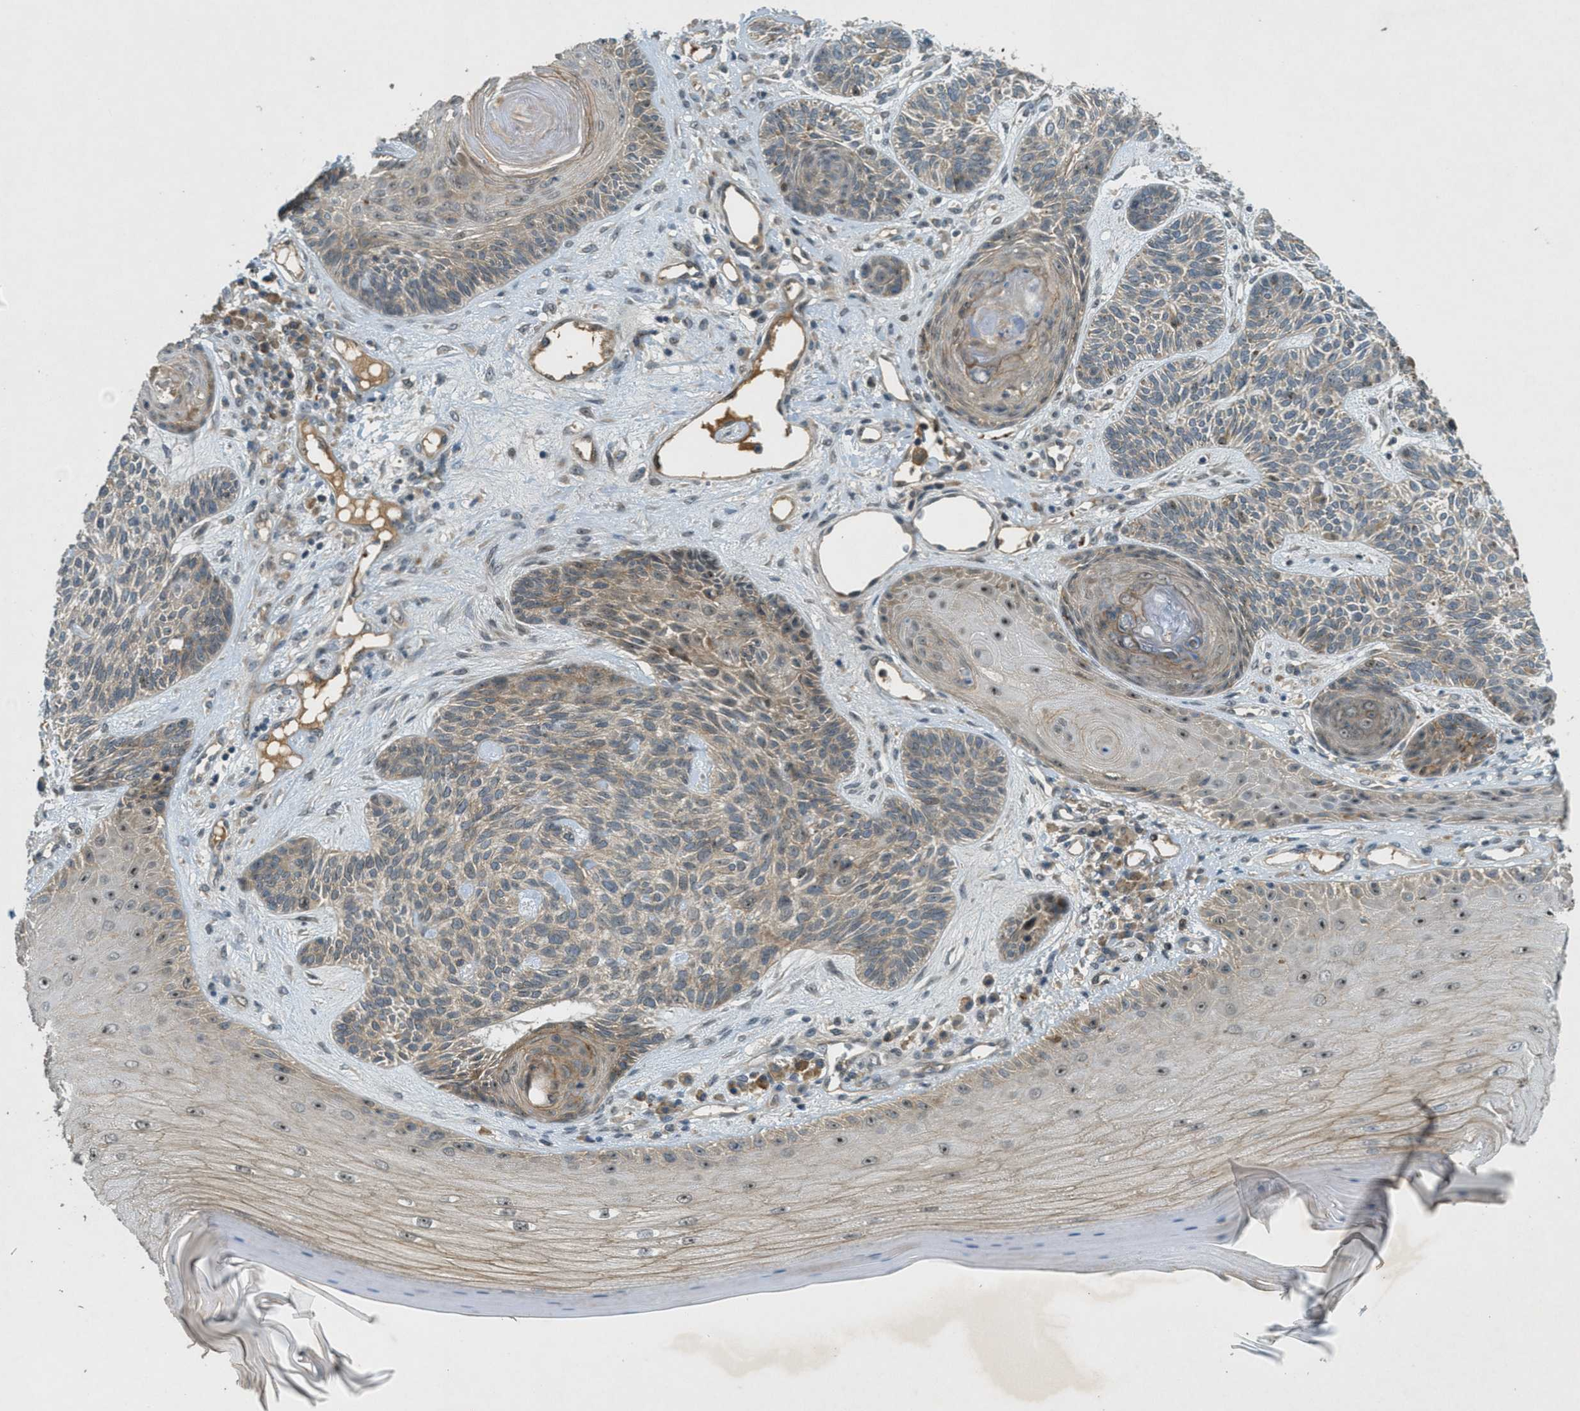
{"staining": {"intensity": "negative", "quantity": "none", "location": "none"}, "tissue": "skin cancer", "cell_type": "Tumor cells", "image_type": "cancer", "snomed": [{"axis": "morphology", "description": "Basal cell carcinoma"}, {"axis": "topography", "description": "Skin"}], "caption": "A micrograph of skin cancer stained for a protein exhibits no brown staining in tumor cells.", "gene": "STK11", "patient": {"sex": "male", "age": 55}}